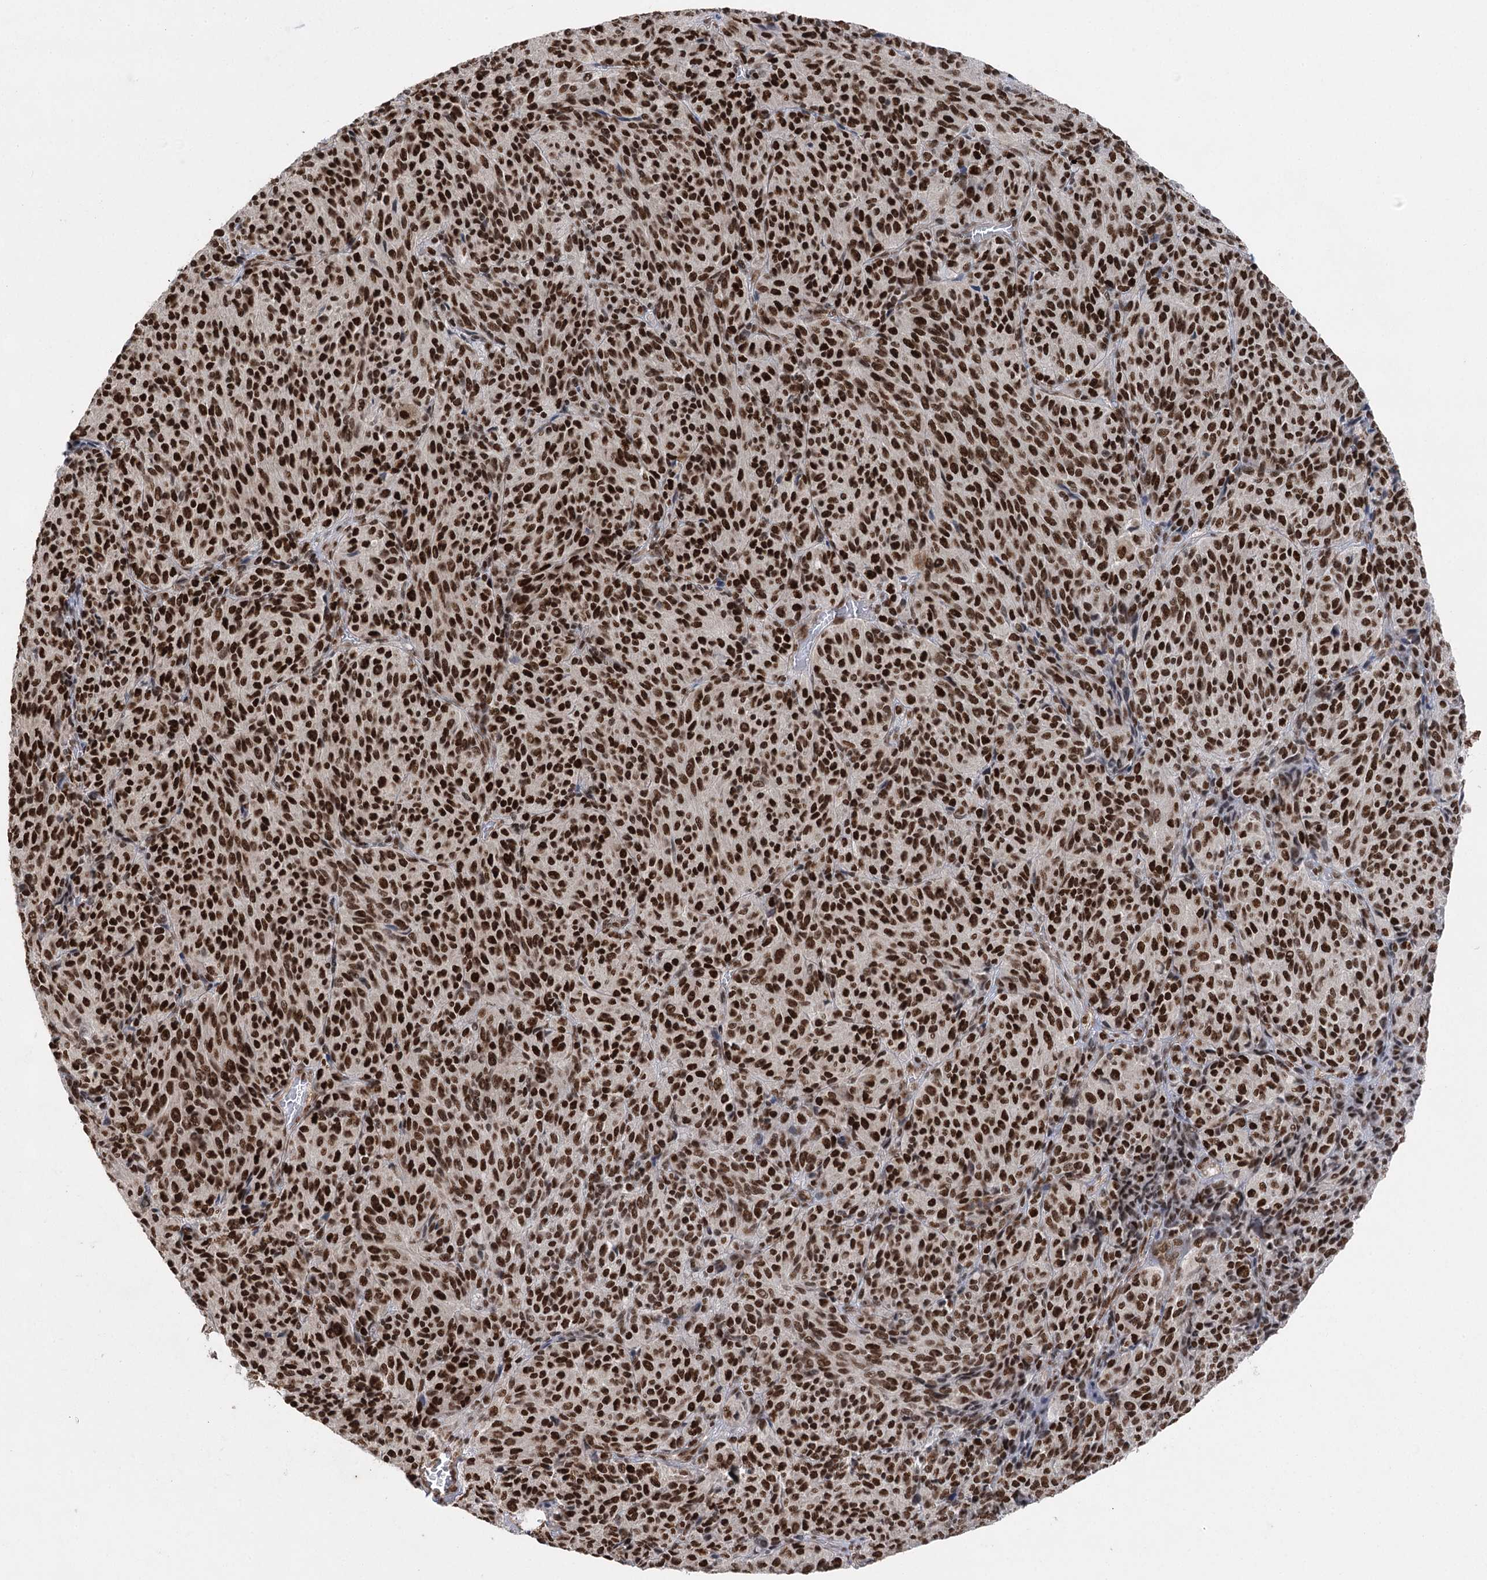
{"staining": {"intensity": "strong", "quantity": ">75%", "location": "nuclear"}, "tissue": "melanoma", "cell_type": "Tumor cells", "image_type": "cancer", "snomed": [{"axis": "morphology", "description": "Malignant melanoma, Metastatic site"}, {"axis": "topography", "description": "Brain"}], "caption": "Protein staining of melanoma tissue displays strong nuclear positivity in about >75% of tumor cells.", "gene": "ZCCHC8", "patient": {"sex": "female", "age": 56}}